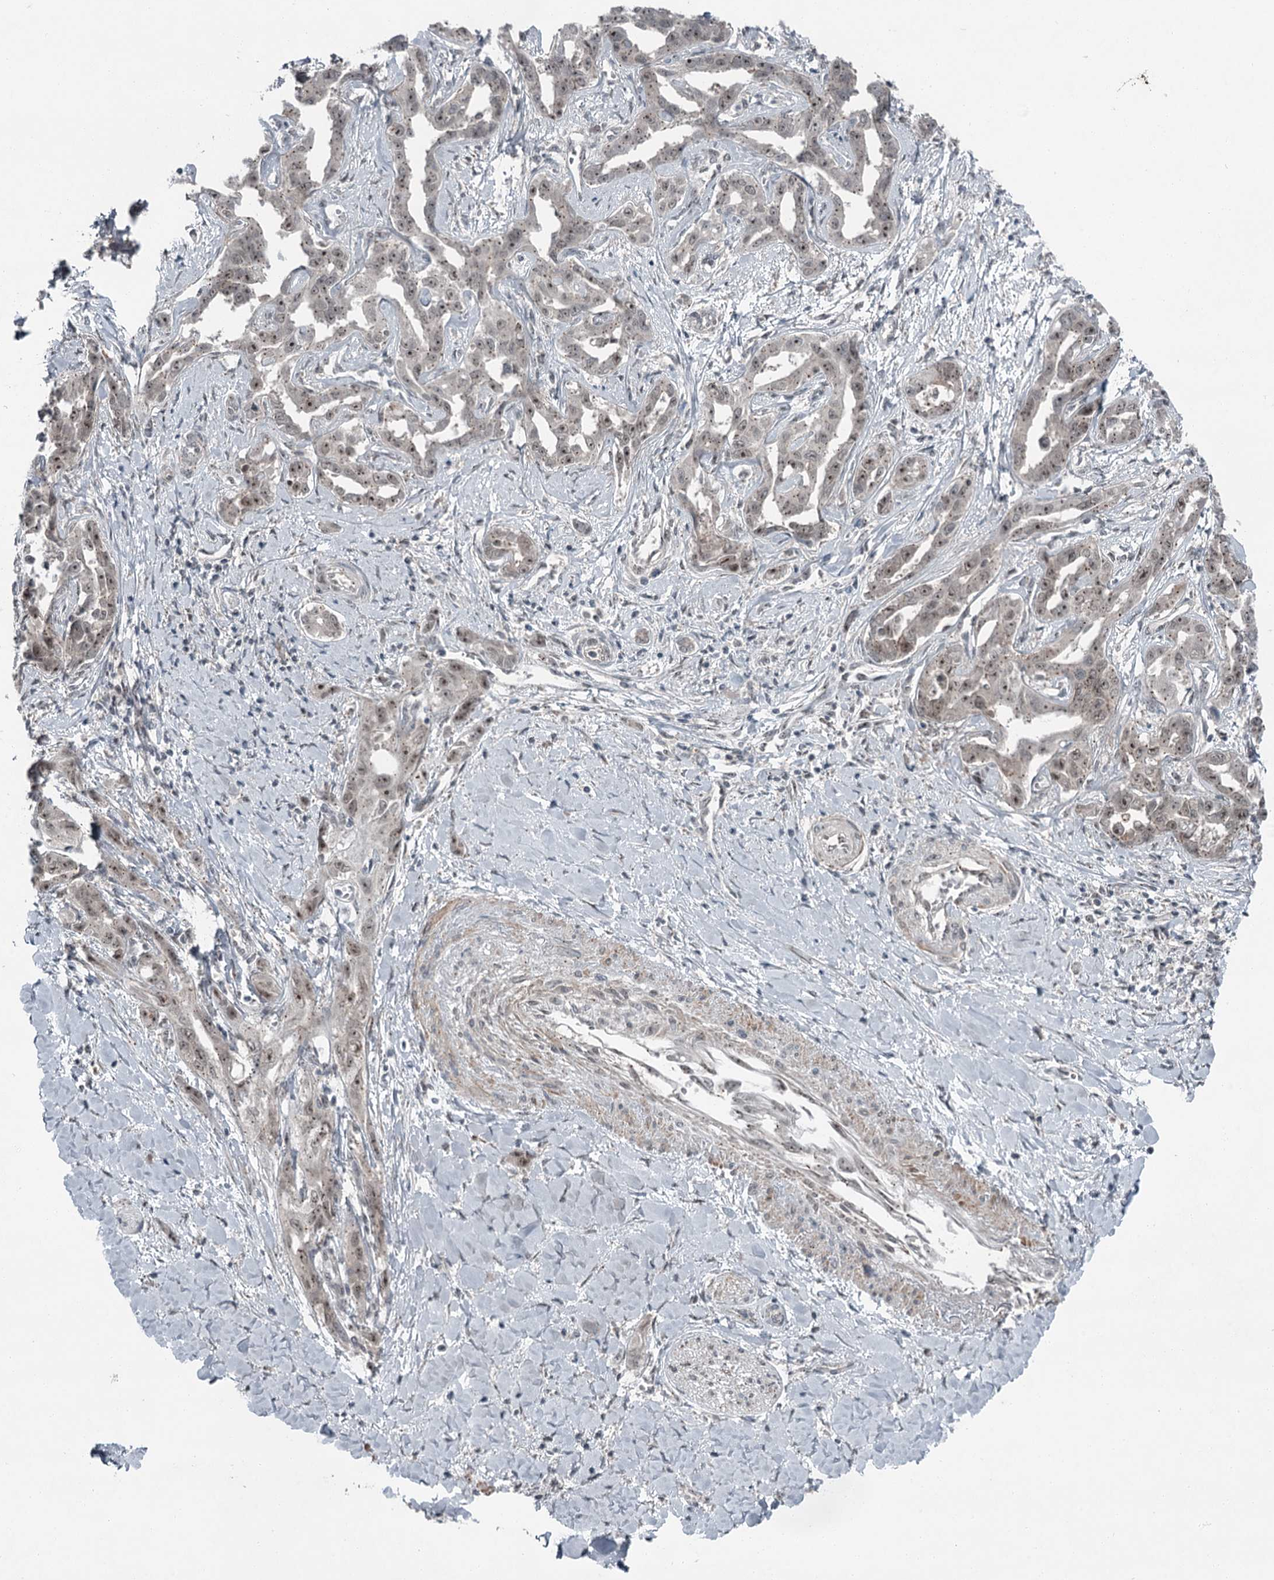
{"staining": {"intensity": "weak", "quantity": ">75%", "location": "nuclear"}, "tissue": "liver cancer", "cell_type": "Tumor cells", "image_type": "cancer", "snomed": [{"axis": "morphology", "description": "Cholangiocarcinoma"}, {"axis": "topography", "description": "Liver"}], "caption": "IHC of human liver cancer (cholangiocarcinoma) demonstrates low levels of weak nuclear staining in approximately >75% of tumor cells.", "gene": "EXOSC1", "patient": {"sex": "male", "age": 59}}